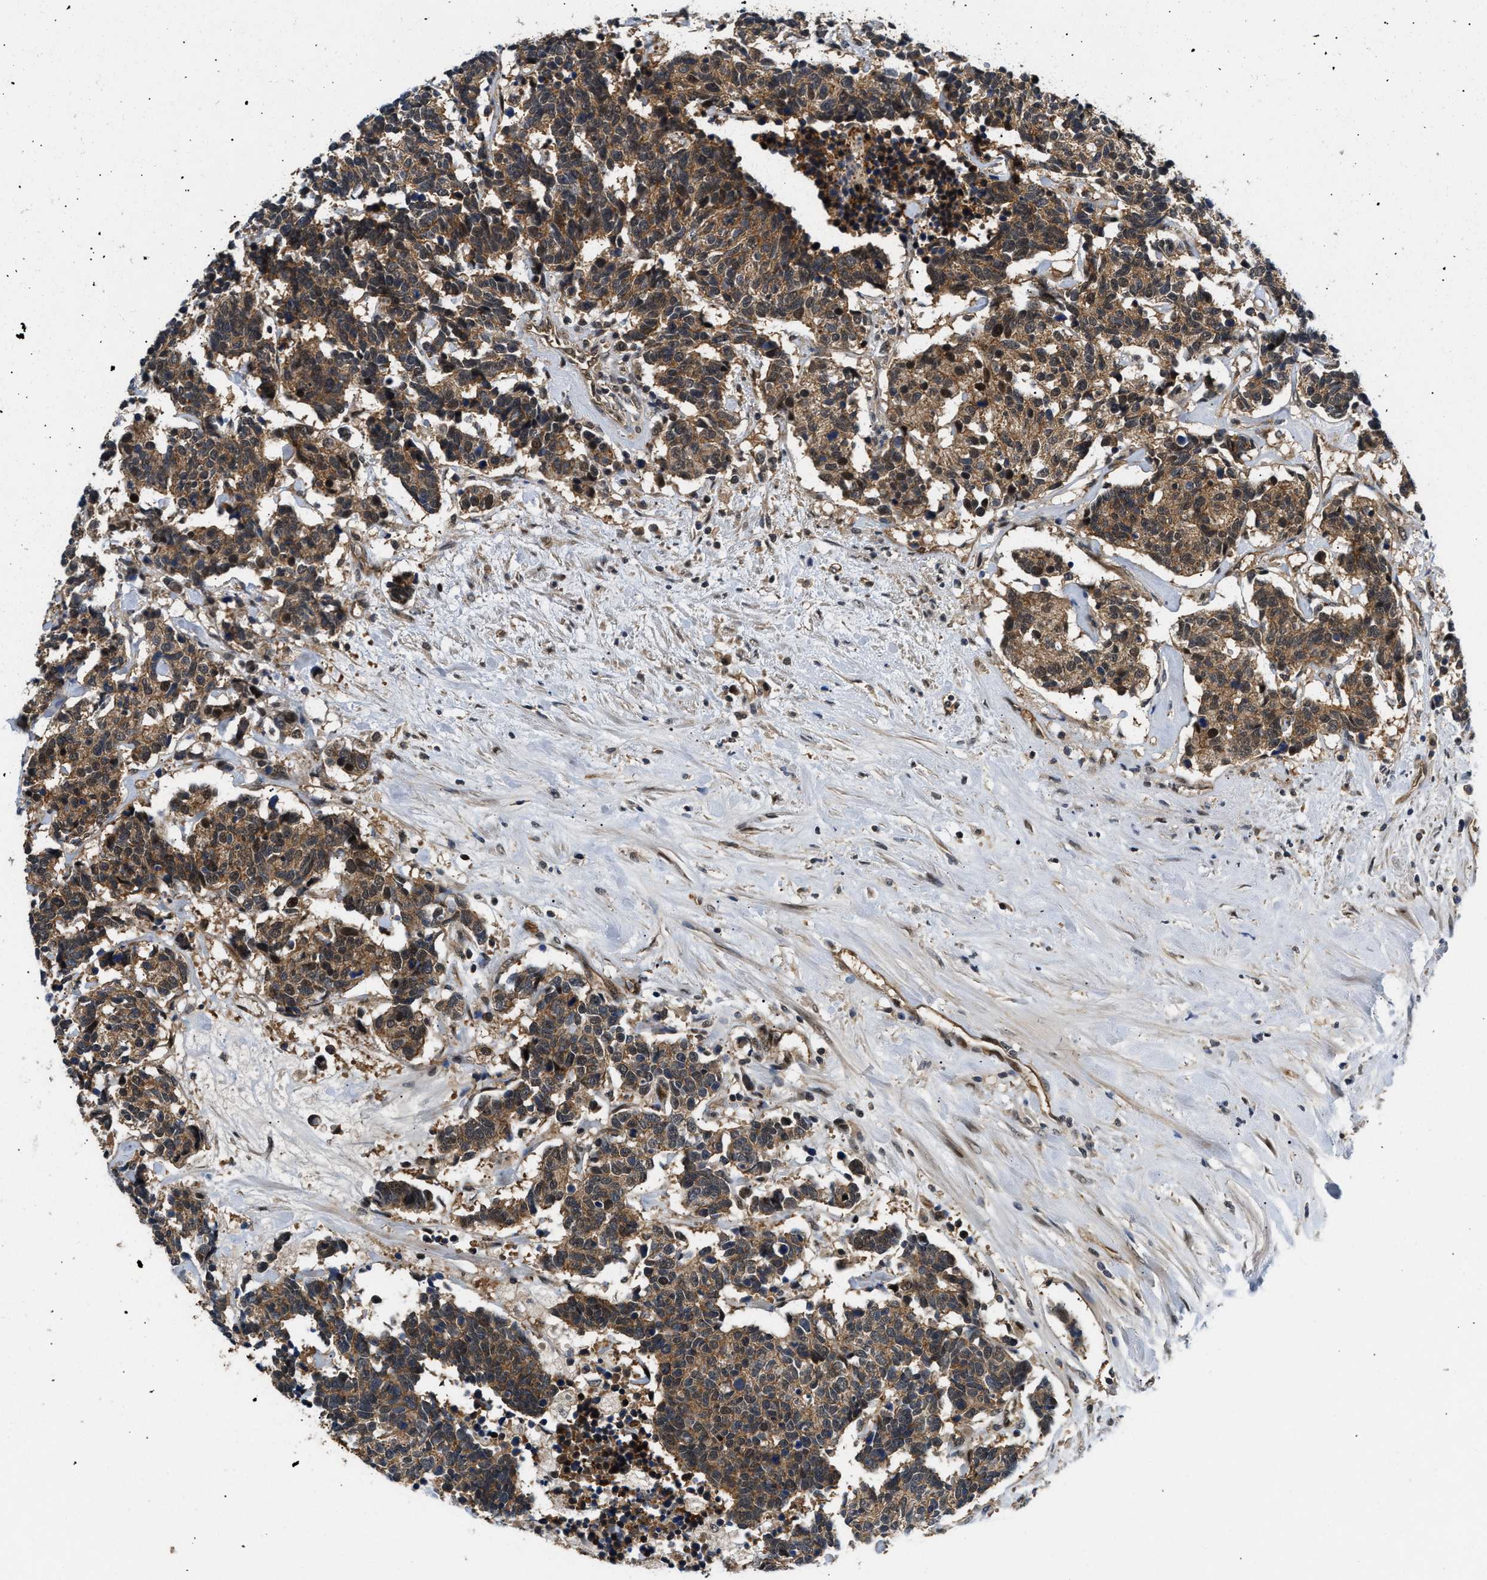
{"staining": {"intensity": "moderate", "quantity": ">75%", "location": "cytoplasmic/membranous"}, "tissue": "carcinoid", "cell_type": "Tumor cells", "image_type": "cancer", "snomed": [{"axis": "morphology", "description": "Carcinoma, NOS"}, {"axis": "morphology", "description": "Carcinoid, malignant, NOS"}, {"axis": "topography", "description": "Urinary bladder"}], "caption": "Brown immunohistochemical staining in carcinoma reveals moderate cytoplasmic/membranous staining in about >75% of tumor cells.", "gene": "COPS2", "patient": {"sex": "male", "age": 57}}